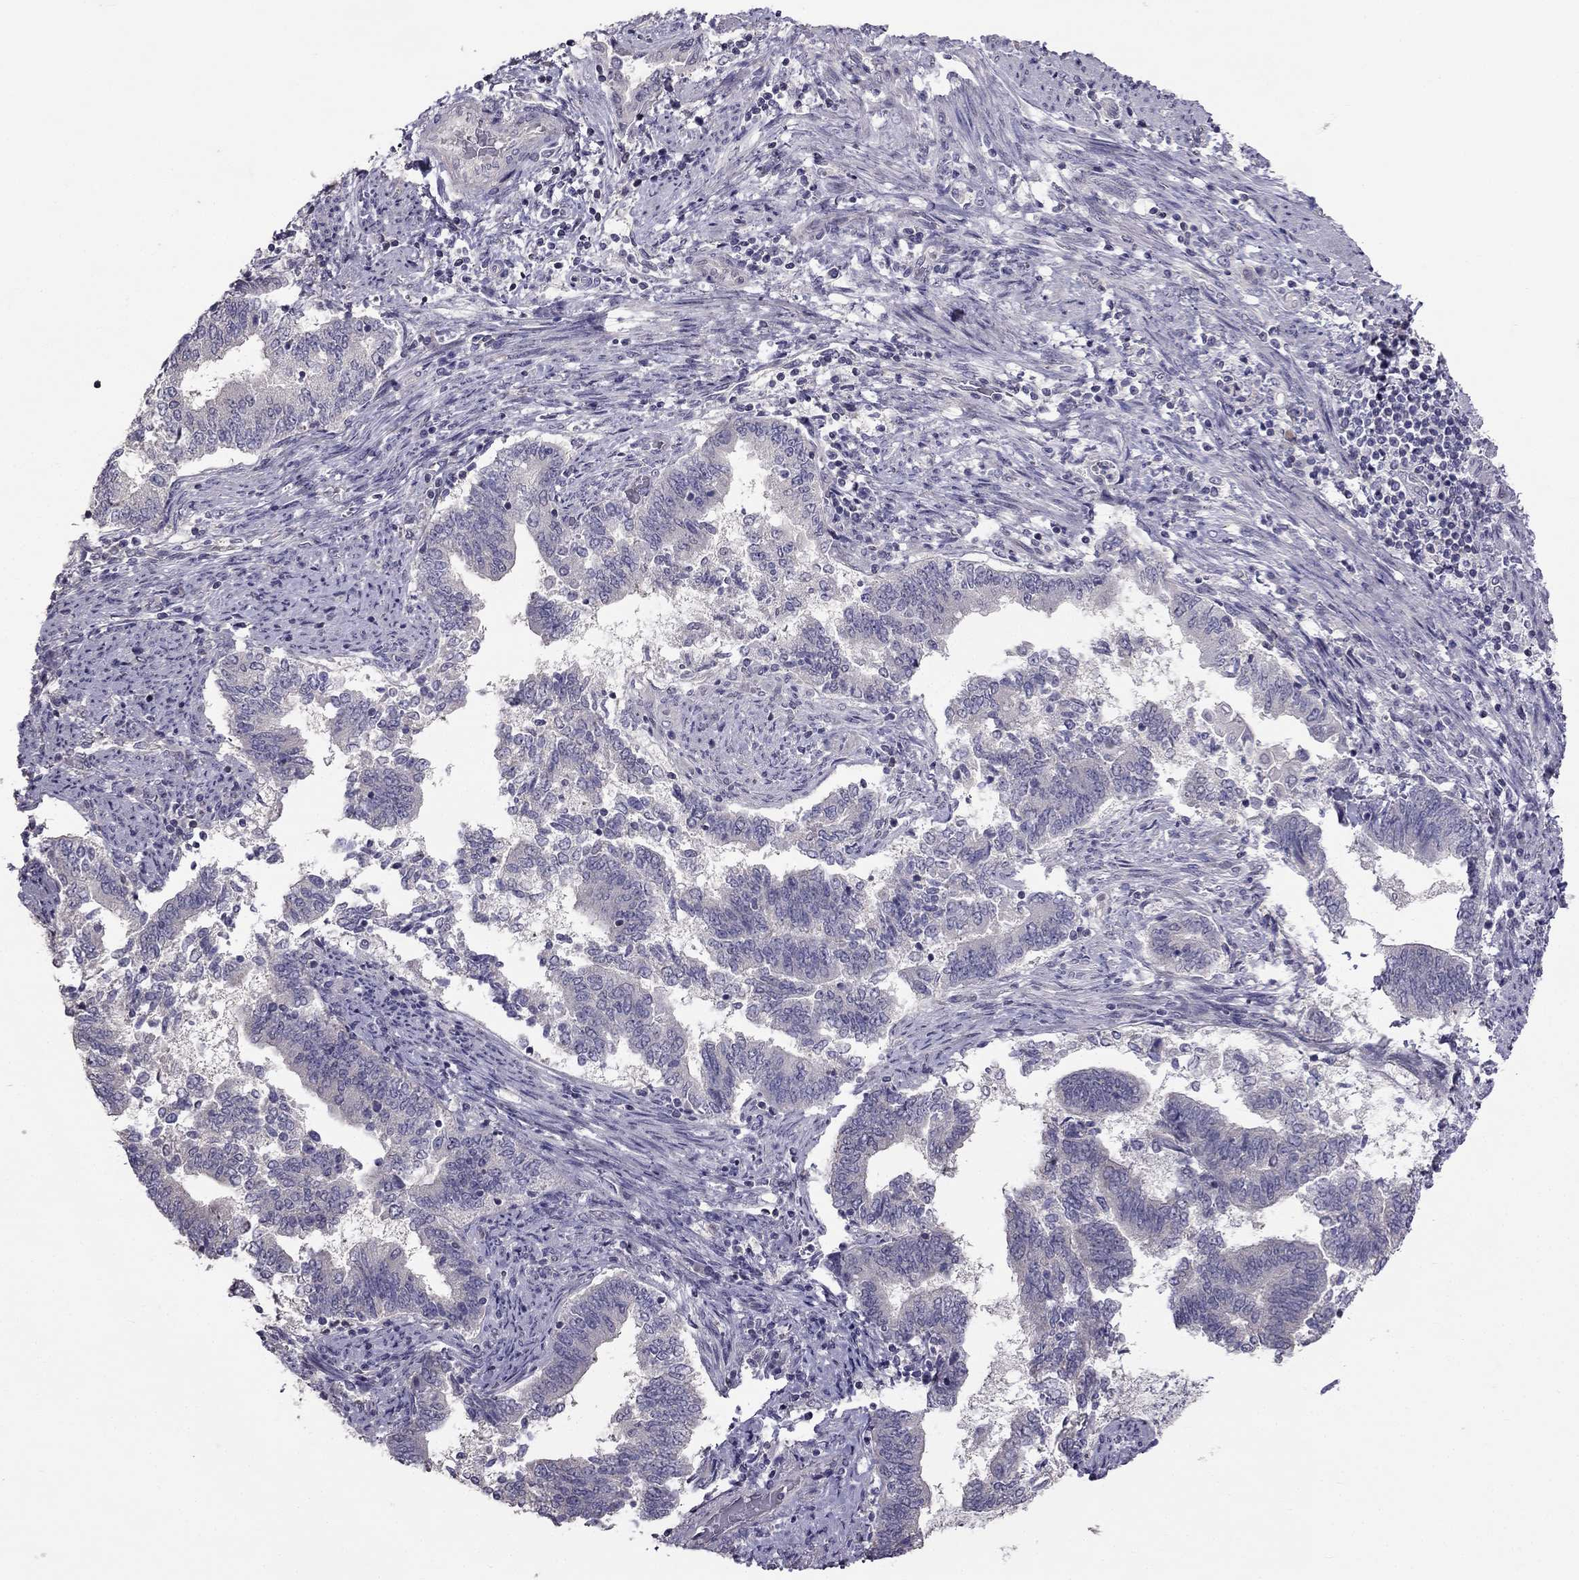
{"staining": {"intensity": "negative", "quantity": "none", "location": "none"}, "tissue": "endometrial cancer", "cell_type": "Tumor cells", "image_type": "cancer", "snomed": [{"axis": "morphology", "description": "Adenocarcinoma, NOS"}, {"axis": "topography", "description": "Endometrium"}], "caption": "This is a micrograph of immunohistochemistry (IHC) staining of endometrial cancer, which shows no positivity in tumor cells.", "gene": "HSFX1", "patient": {"sex": "female", "age": 65}}